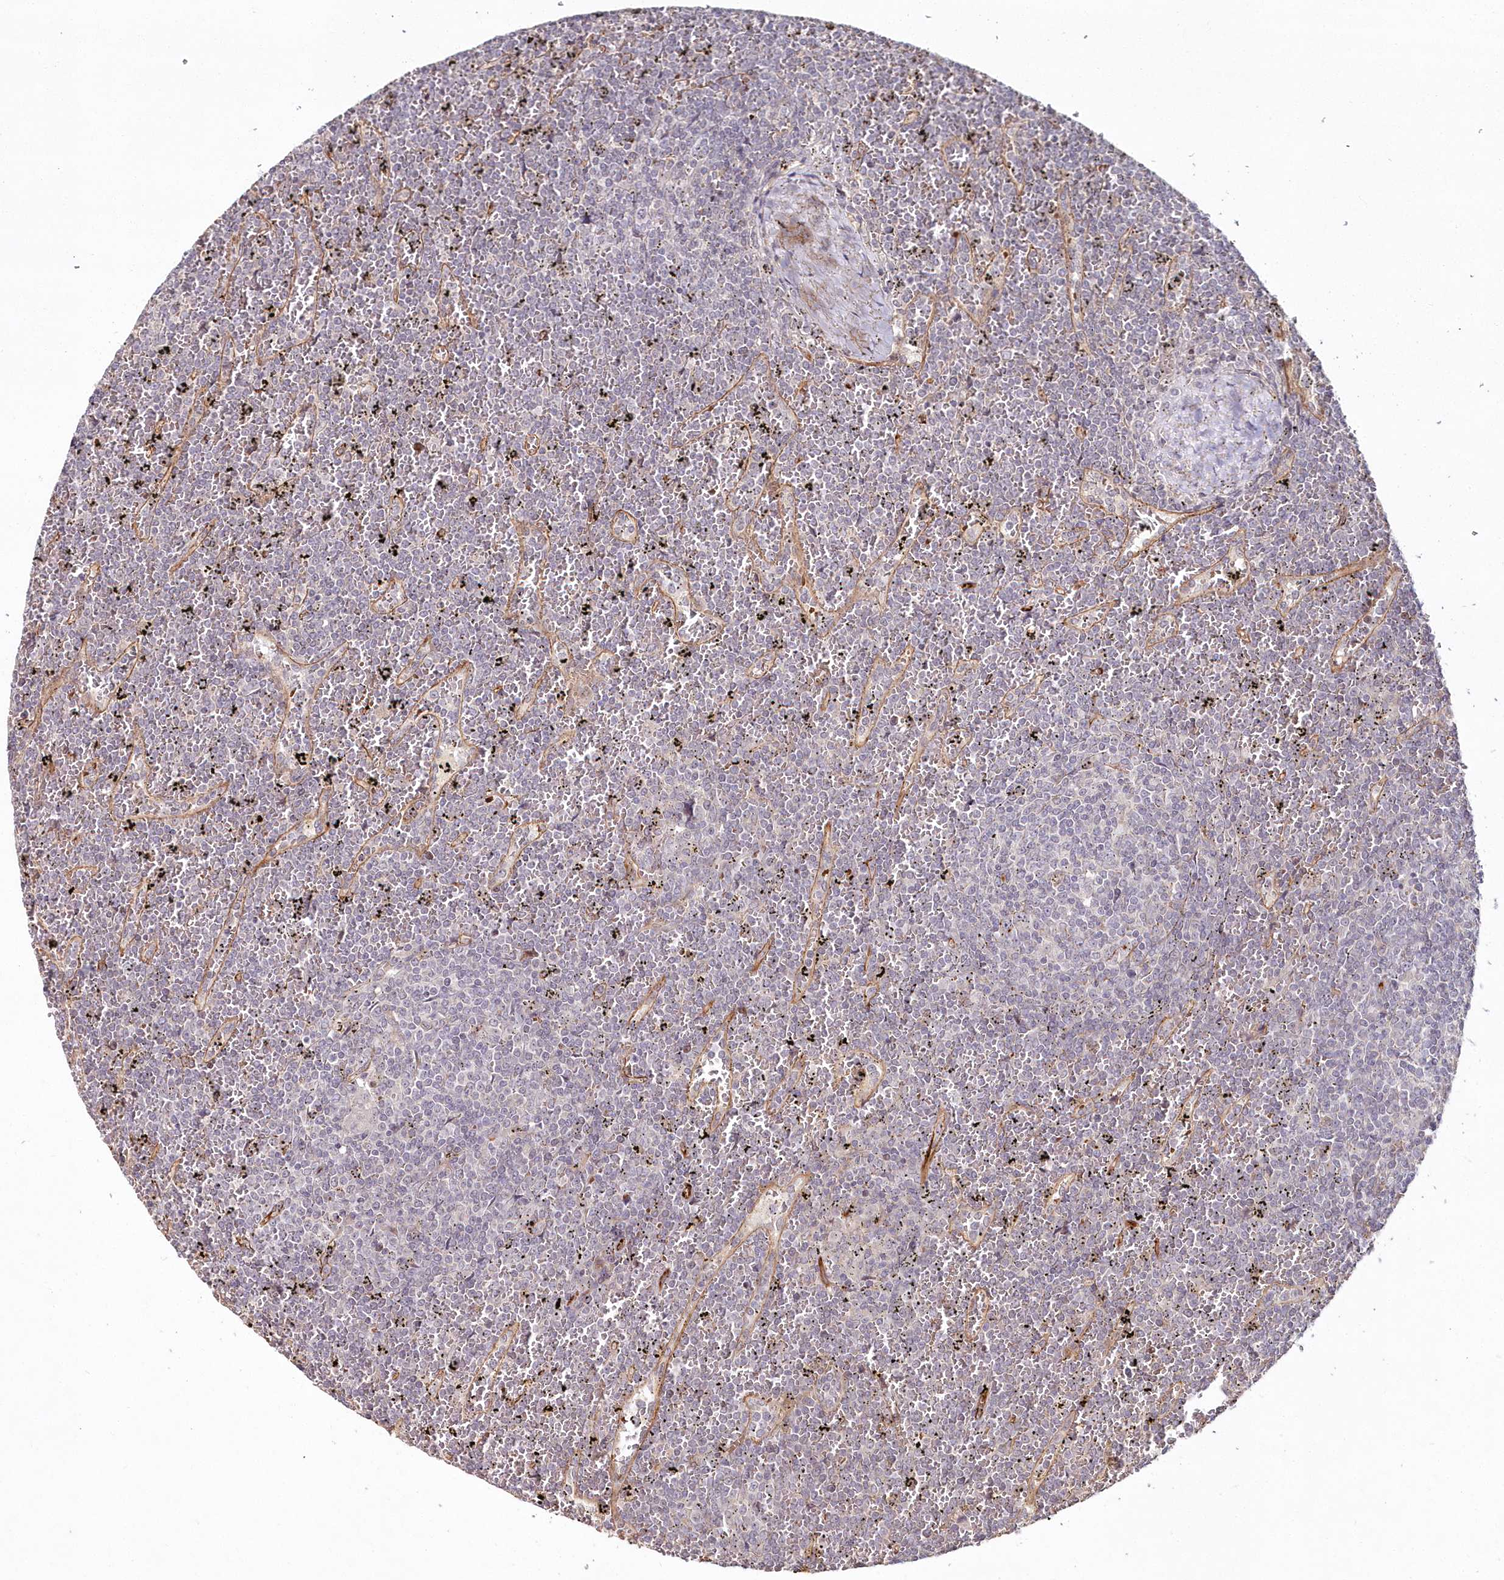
{"staining": {"intensity": "negative", "quantity": "none", "location": "none"}, "tissue": "lymphoma", "cell_type": "Tumor cells", "image_type": "cancer", "snomed": [{"axis": "morphology", "description": "Malignant lymphoma, non-Hodgkin's type, Low grade"}, {"axis": "topography", "description": "Spleen"}], "caption": "This is a image of immunohistochemistry staining of lymphoma, which shows no staining in tumor cells. Brightfield microscopy of IHC stained with DAB (brown) and hematoxylin (blue), captured at high magnification.", "gene": "HYCC2", "patient": {"sex": "female", "age": 19}}